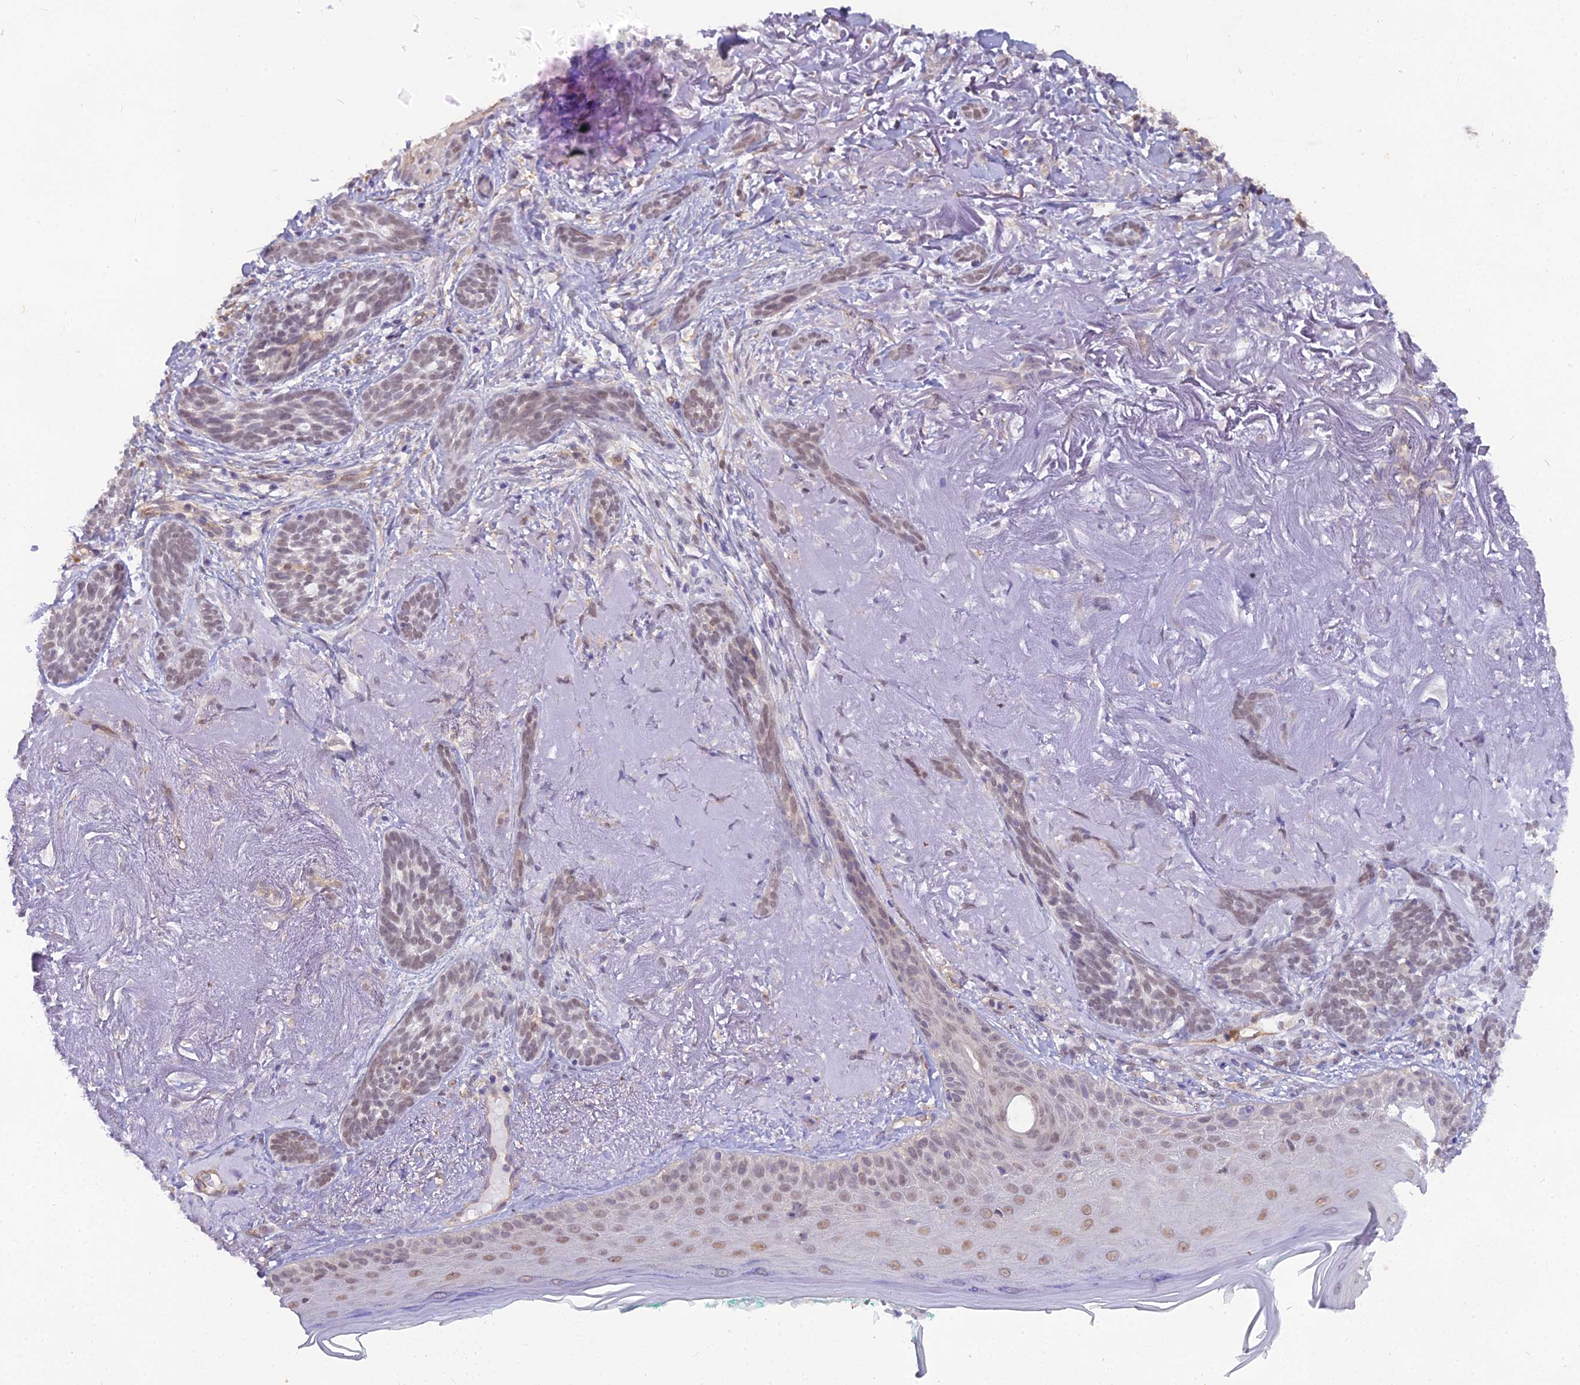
{"staining": {"intensity": "weak", "quantity": "25%-75%", "location": "nuclear"}, "tissue": "skin cancer", "cell_type": "Tumor cells", "image_type": "cancer", "snomed": [{"axis": "morphology", "description": "Basal cell carcinoma"}, {"axis": "topography", "description": "Skin"}], "caption": "The immunohistochemical stain highlights weak nuclear expression in tumor cells of skin cancer (basal cell carcinoma) tissue.", "gene": "BLNK", "patient": {"sex": "male", "age": 71}}